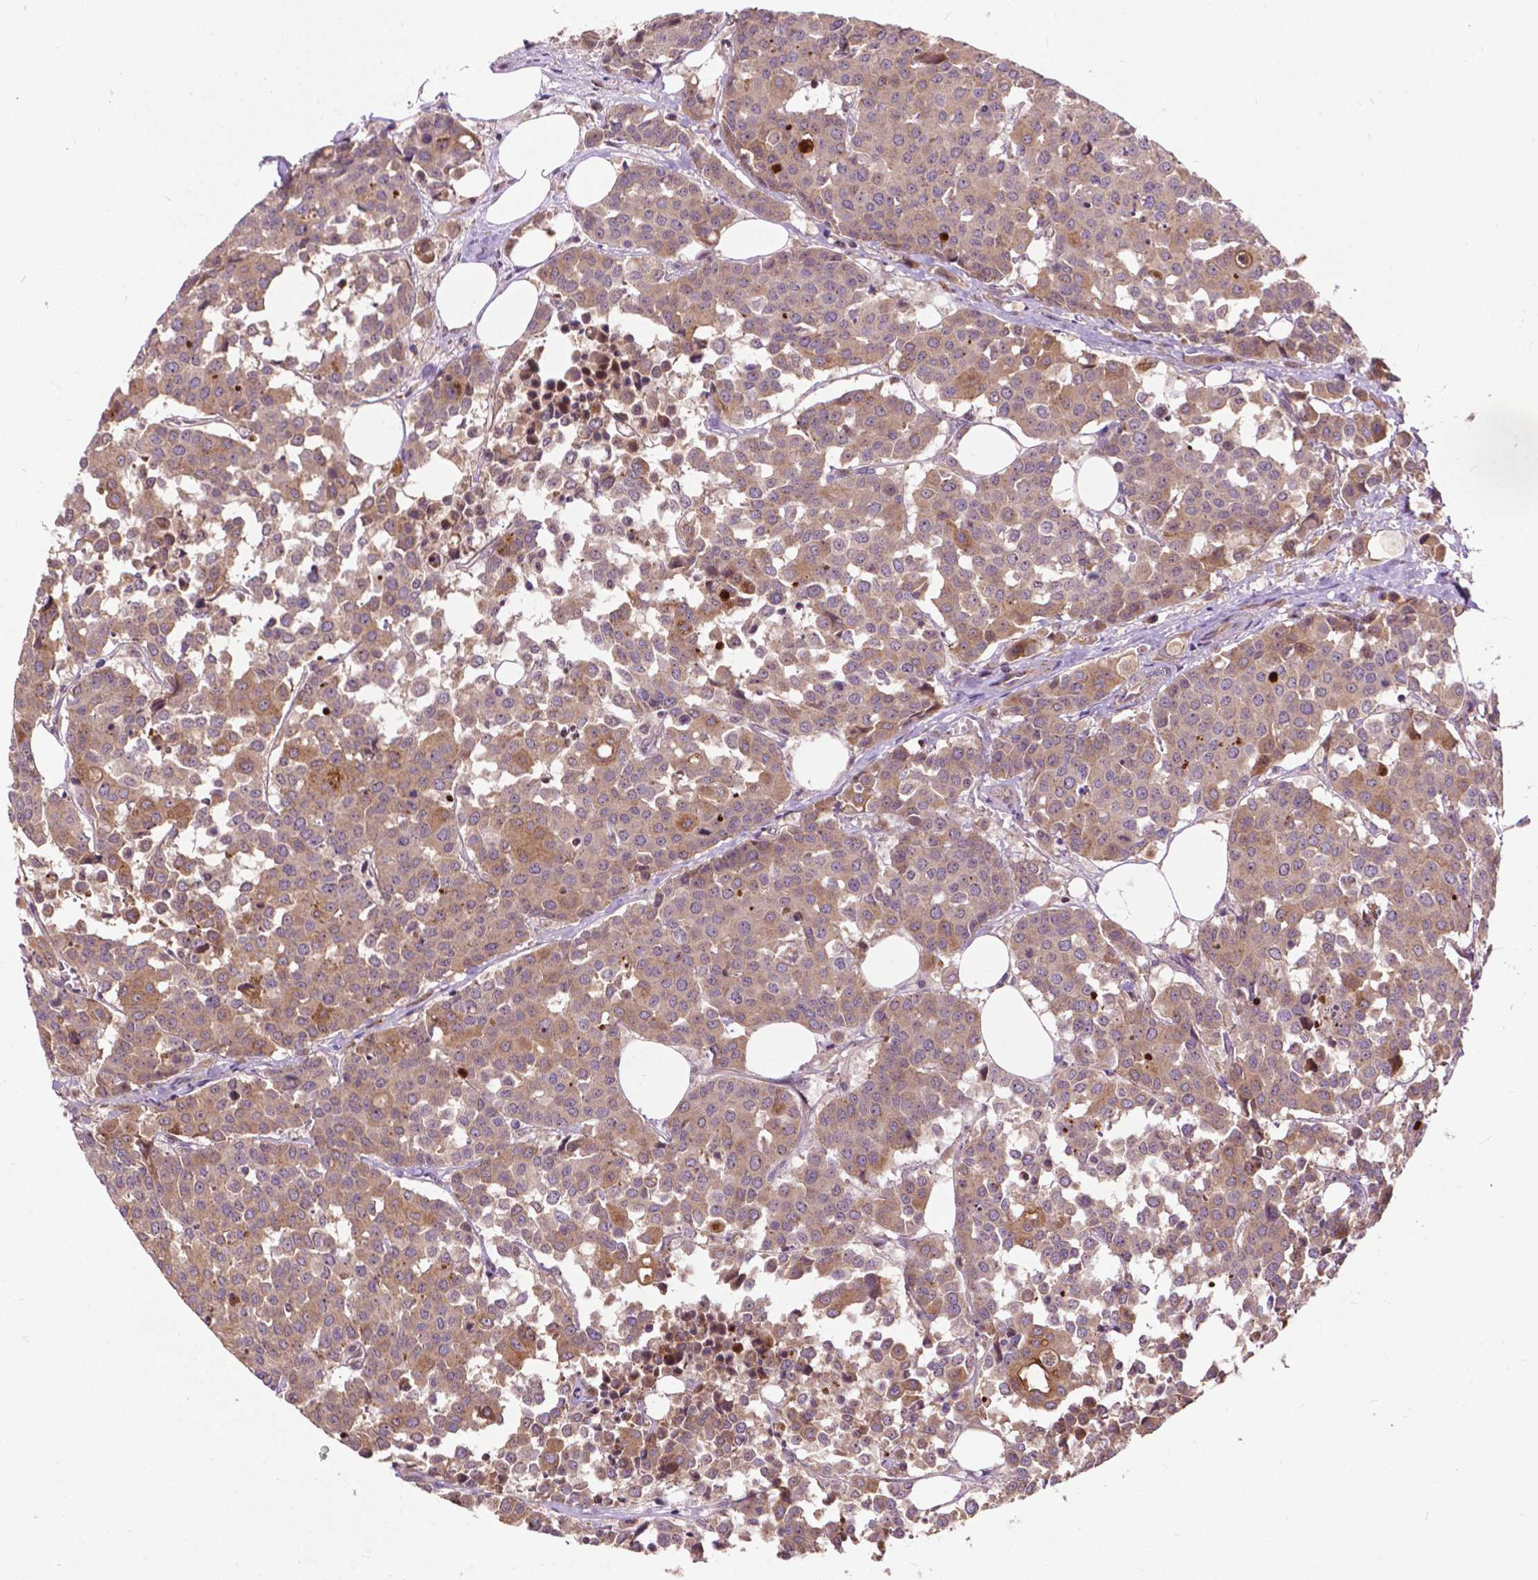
{"staining": {"intensity": "moderate", "quantity": ">75%", "location": "cytoplasmic/membranous"}, "tissue": "carcinoid", "cell_type": "Tumor cells", "image_type": "cancer", "snomed": [{"axis": "morphology", "description": "Carcinoid, malignant, NOS"}, {"axis": "topography", "description": "Colon"}], "caption": "Immunohistochemistry (IHC) (DAB (3,3'-diaminobenzidine)) staining of human carcinoid (malignant) exhibits moderate cytoplasmic/membranous protein positivity in approximately >75% of tumor cells. The protein of interest is stained brown, and the nuclei are stained in blue (DAB IHC with brightfield microscopy, high magnification).", "gene": "PARP3", "patient": {"sex": "male", "age": 81}}